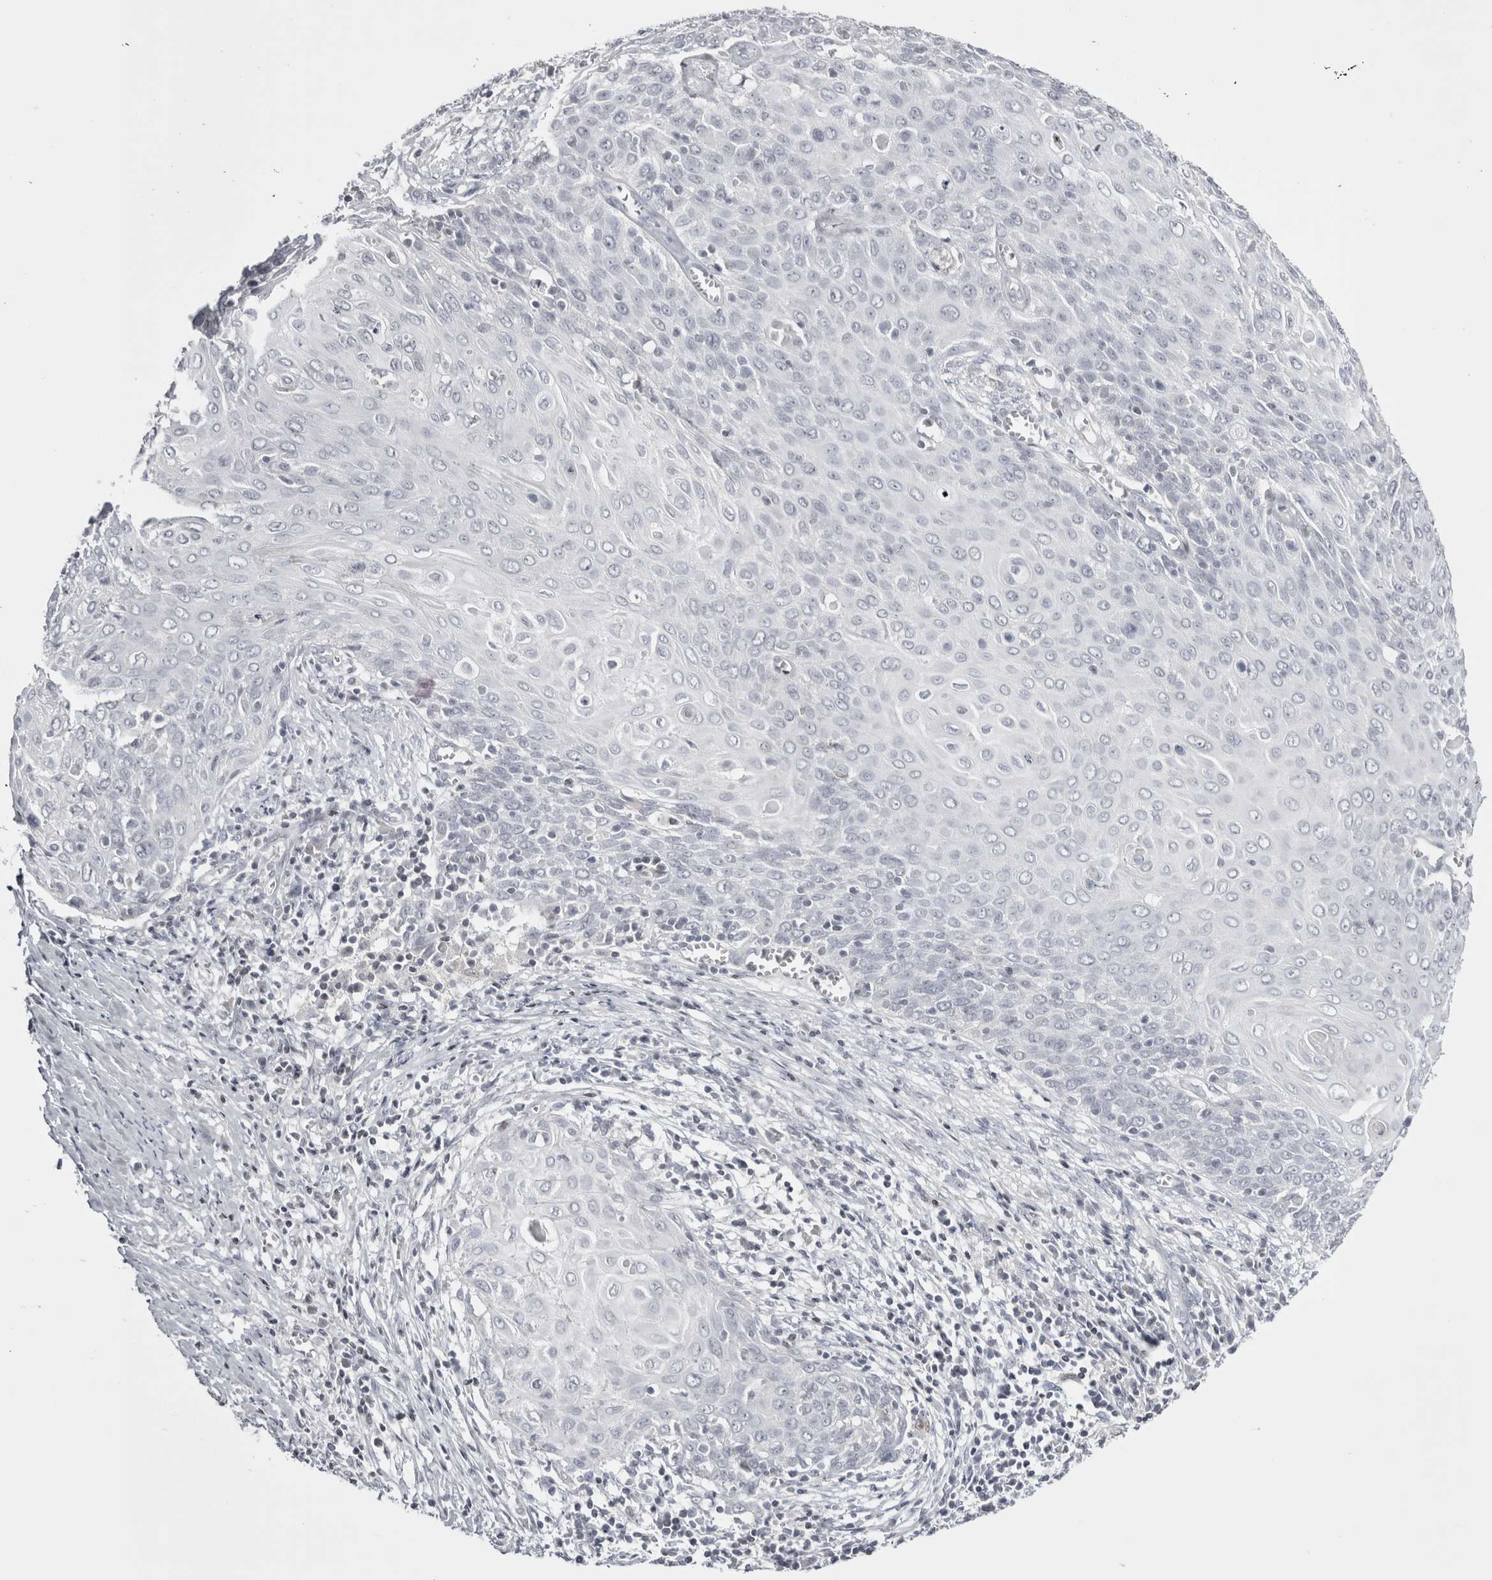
{"staining": {"intensity": "negative", "quantity": "none", "location": "none"}, "tissue": "cervical cancer", "cell_type": "Tumor cells", "image_type": "cancer", "snomed": [{"axis": "morphology", "description": "Squamous cell carcinoma, NOS"}, {"axis": "topography", "description": "Cervix"}], "caption": "High power microscopy micrograph of an immunohistochemistry histopathology image of cervical cancer (squamous cell carcinoma), revealing no significant staining in tumor cells.", "gene": "FNDC8", "patient": {"sex": "female", "age": 39}}